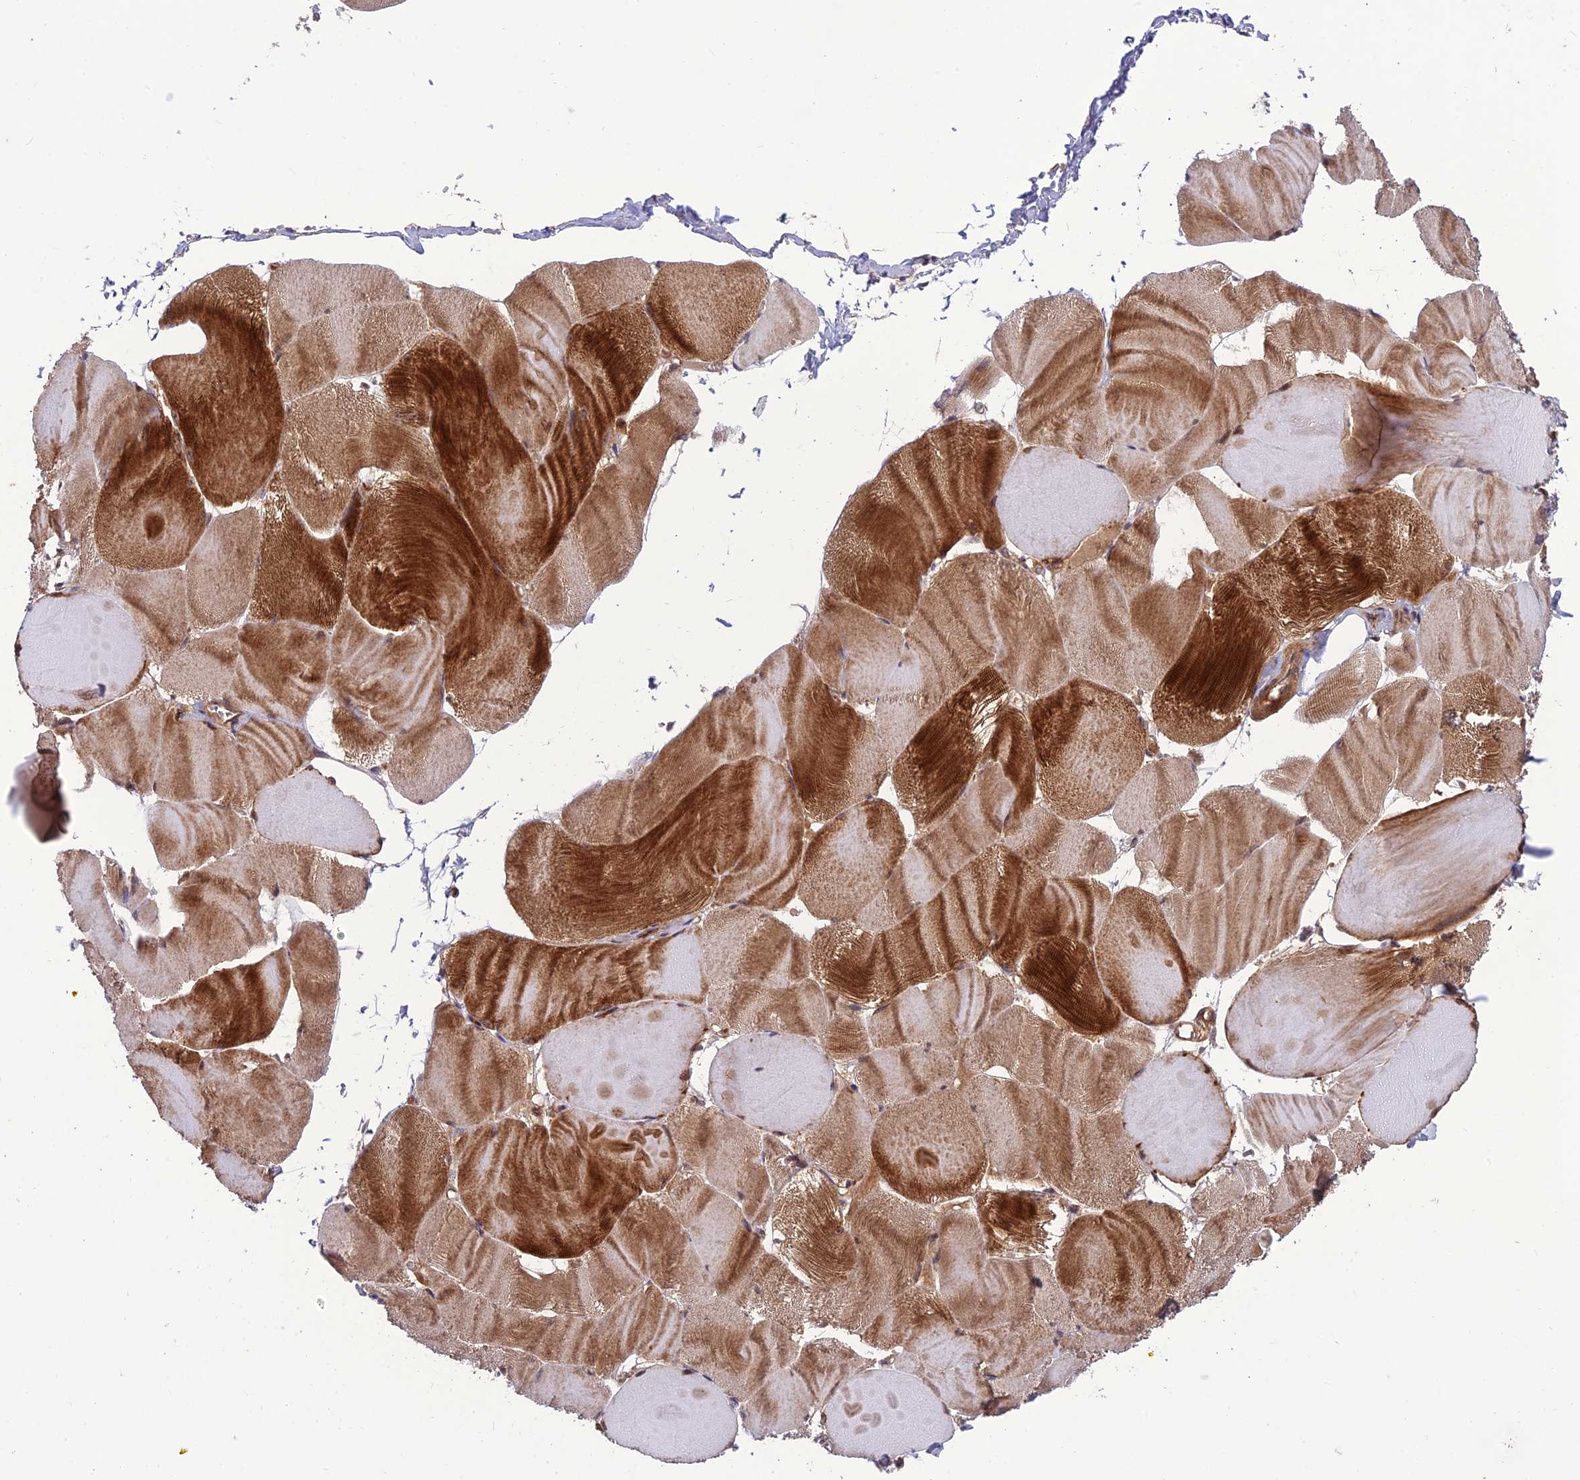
{"staining": {"intensity": "strong", "quantity": ">75%", "location": "cytoplasmic/membranous"}, "tissue": "skeletal muscle", "cell_type": "Myocytes", "image_type": "normal", "snomed": [{"axis": "morphology", "description": "Normal tissue, NOS"}, {"axis": "morphology", "description": "Basal cell carcinoma"}, {"axis": "topography", "description": "Skeletal muscle"}], "caption": "Protein analysis of unremarkable skeletal muscle displays strong cytoplasmic/membranous positivity in approximately >75% of myocytes.", "gene": "NDUFC1", "patient": {"sex": "female", "age": 64}}